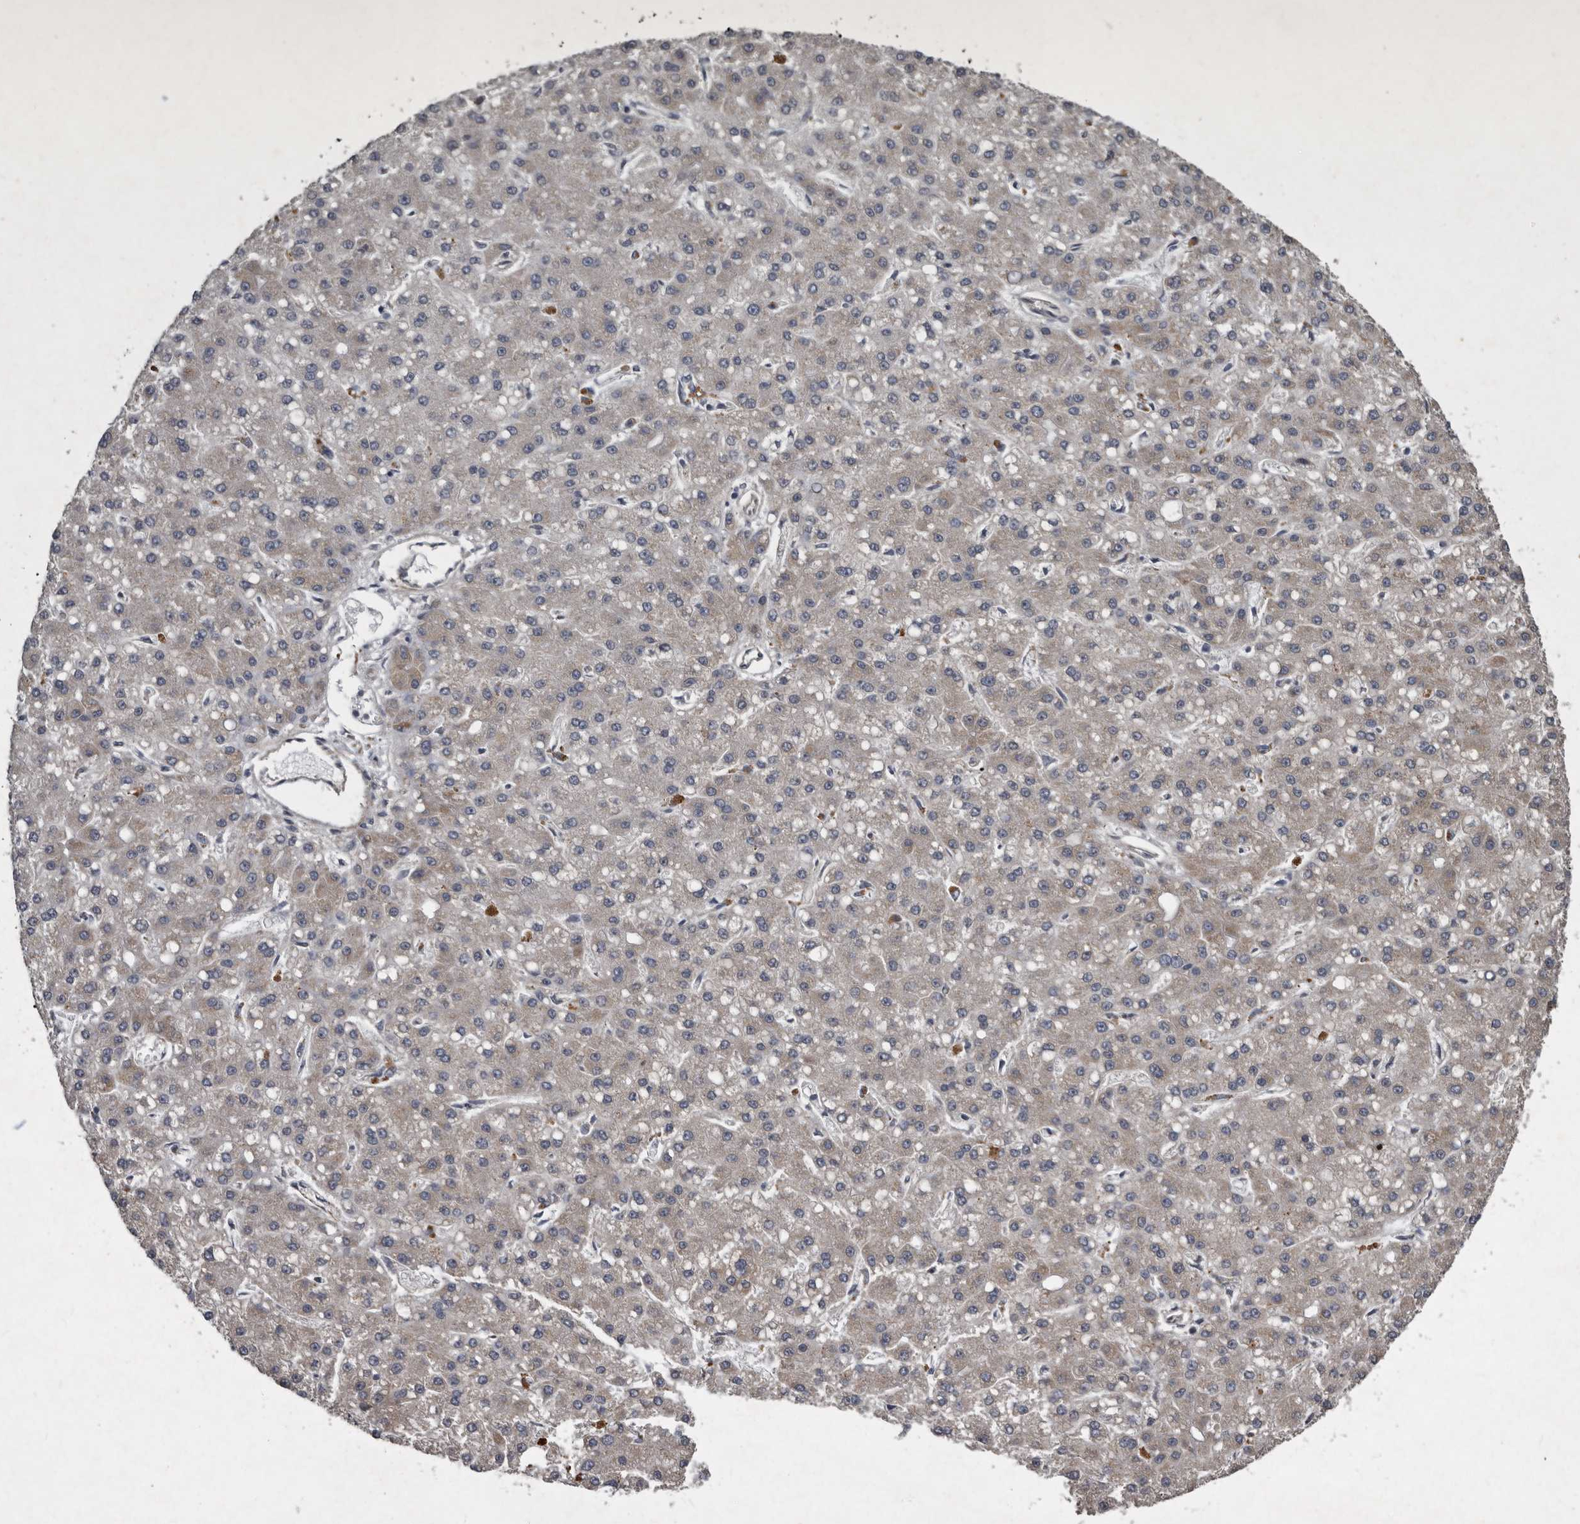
{"staining": {"intensity": "negative", "quantity": "none", "location": "none"}, "tissue": "liver cancer", "cell_type": "Tumor cells", "image_type": "cancer", "snomed": [{"axis": "morphology", "description": "Carcinoma, Hepatocellular, NOS"}, {"axis": "topography", "description": "Liver"}], "caption": "Histopathology image shows no significant protein positivity in tumor cells of liver cancer (hepatocellular carcinoma).", "gene": "MRPS15", "patient": {"sex": "male", "age": 67}}